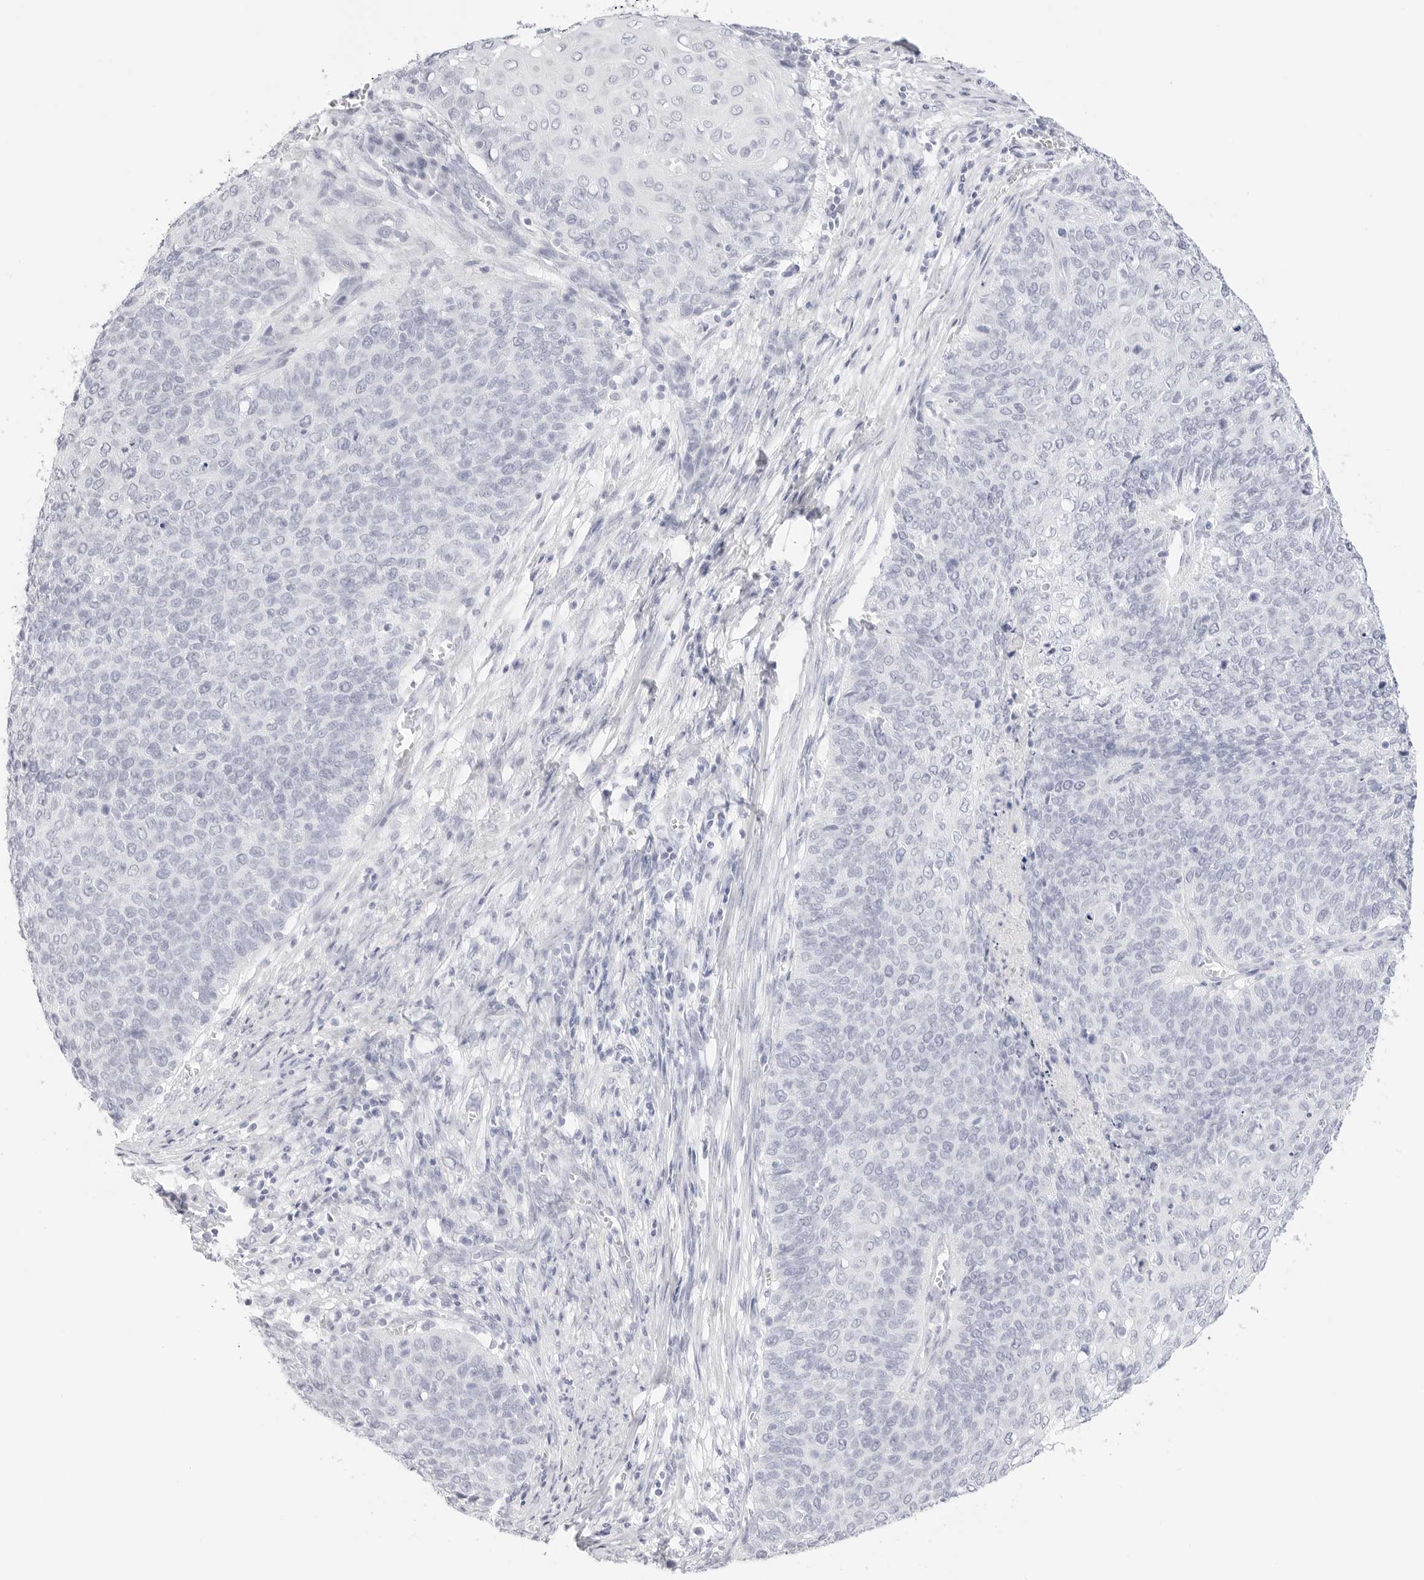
{"staining": {"intensity": "negative", "quantity": "none", "location": "none"}, "tissue": "cervical cancer", "cell_type": "Tumor cells", "image_type": "cancer", "snomed": [{"axis": "morphology", "description": "Squamous cell carcinoma, NOS"}, {"axis": "topography", "description": "Cervix"}], "caption": "An image of human cervical squamous cell carcinoma is negative for staining in tumor cells.", "gene": "TFF2", "patient": {"sex": "female", "age": 39}}